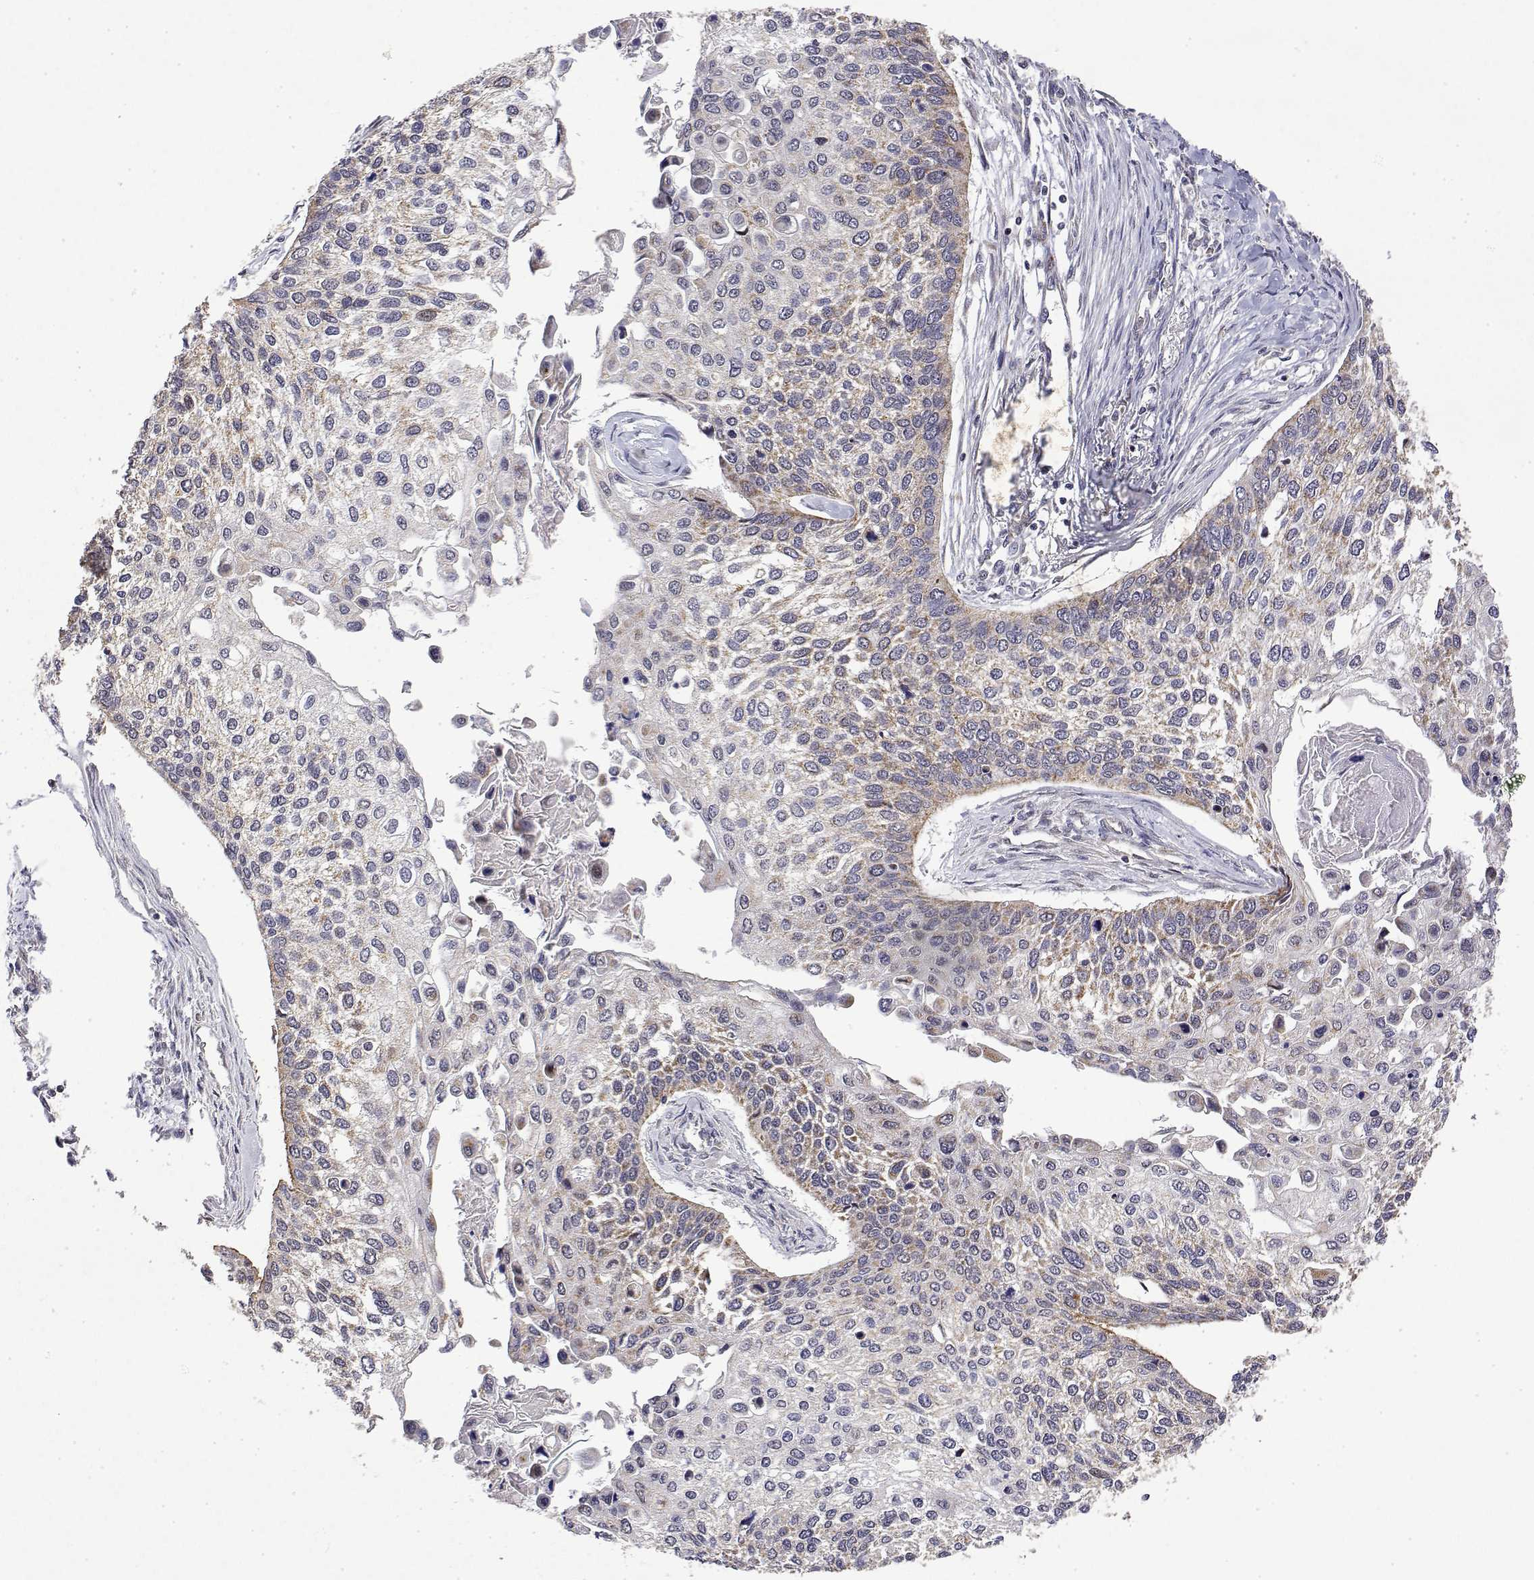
{"staining": {"intensity": "weak", "quantity": "25%-75%", "location": "cytoplasmic/membranous"}, "tissue": "lung cancer", "cell_type": "Tumor cells", "image_type": "cancer", "snomed": [{"axis": "morphology", "description": "Squamous cell carcinoma, NOS"}, {"axis": "morphology", "description": "Squamous cell carcinoma, metastatic, NOS"}, {"axis": "topography", "description": "Lung"}], "caption": "This micrograph demonstrates lung cancer stained with immunohistochemistry to label a protein in brown. The cytoplasmic/membranous of tumor cells show weak positivity for the protein. Nuclei are counter-stained blue.", "gene": "GADD45GIP1", "patient": {"sex": "male", "age": 63}}